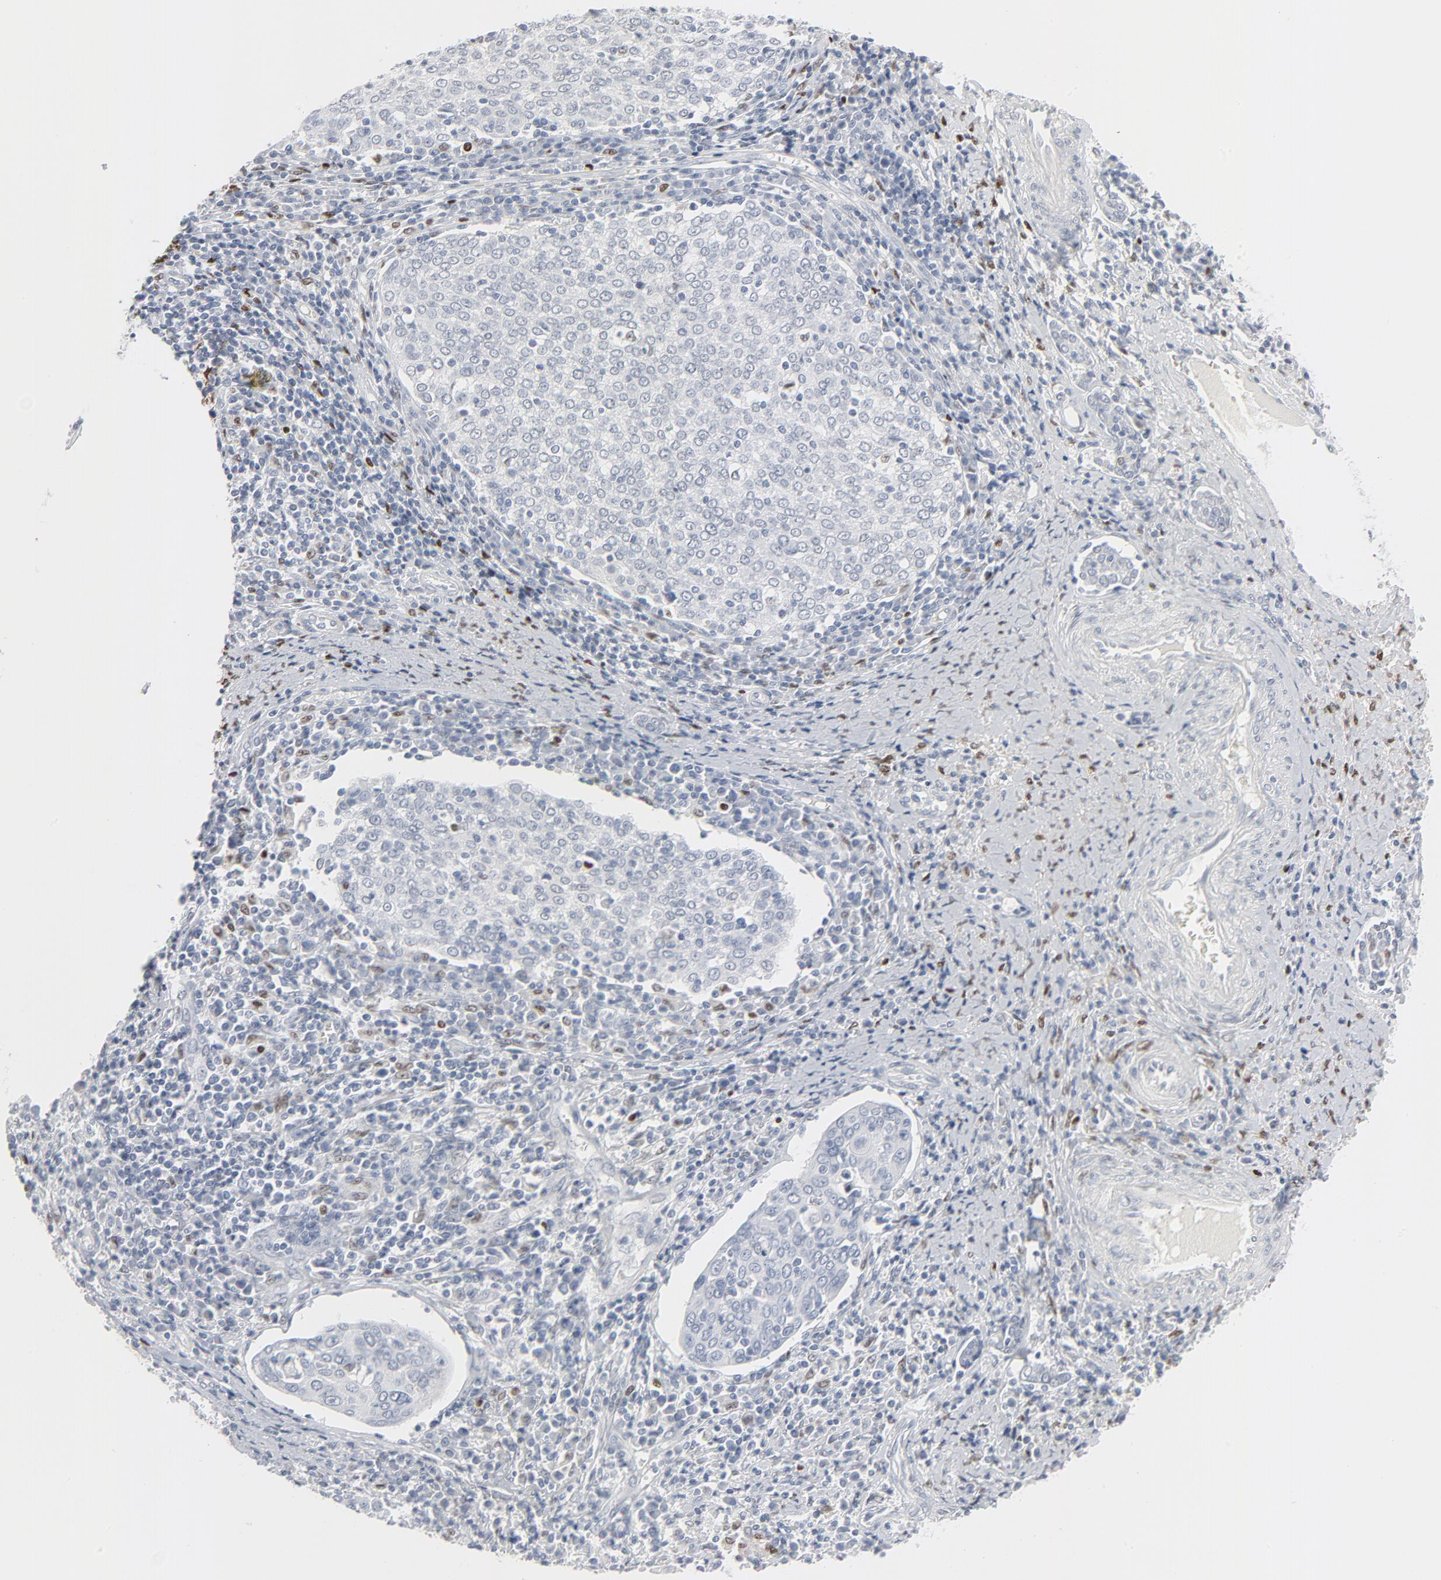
{"staining": {"intensity": "negative", "quantity": "none", "location": "none"}, "tissue": "cervical cancer", "cell_type": "Tumor cells", "image_type": "cancer", "snomed": [{"axis": "morphology", "description": "Squamous cell carcinoma, NOS"}, {"axis": "topography", "description": "Cervix"}], "caption": "IHC of human cervical squamous cell carcinoma reveals no expression in tumor cells. (DAB (3,3'-diaminobenzidine) immunohistochemistry (IHC), high magnification).", "gene": "MITF", "patient": {"sex": "female", "age": 54}}